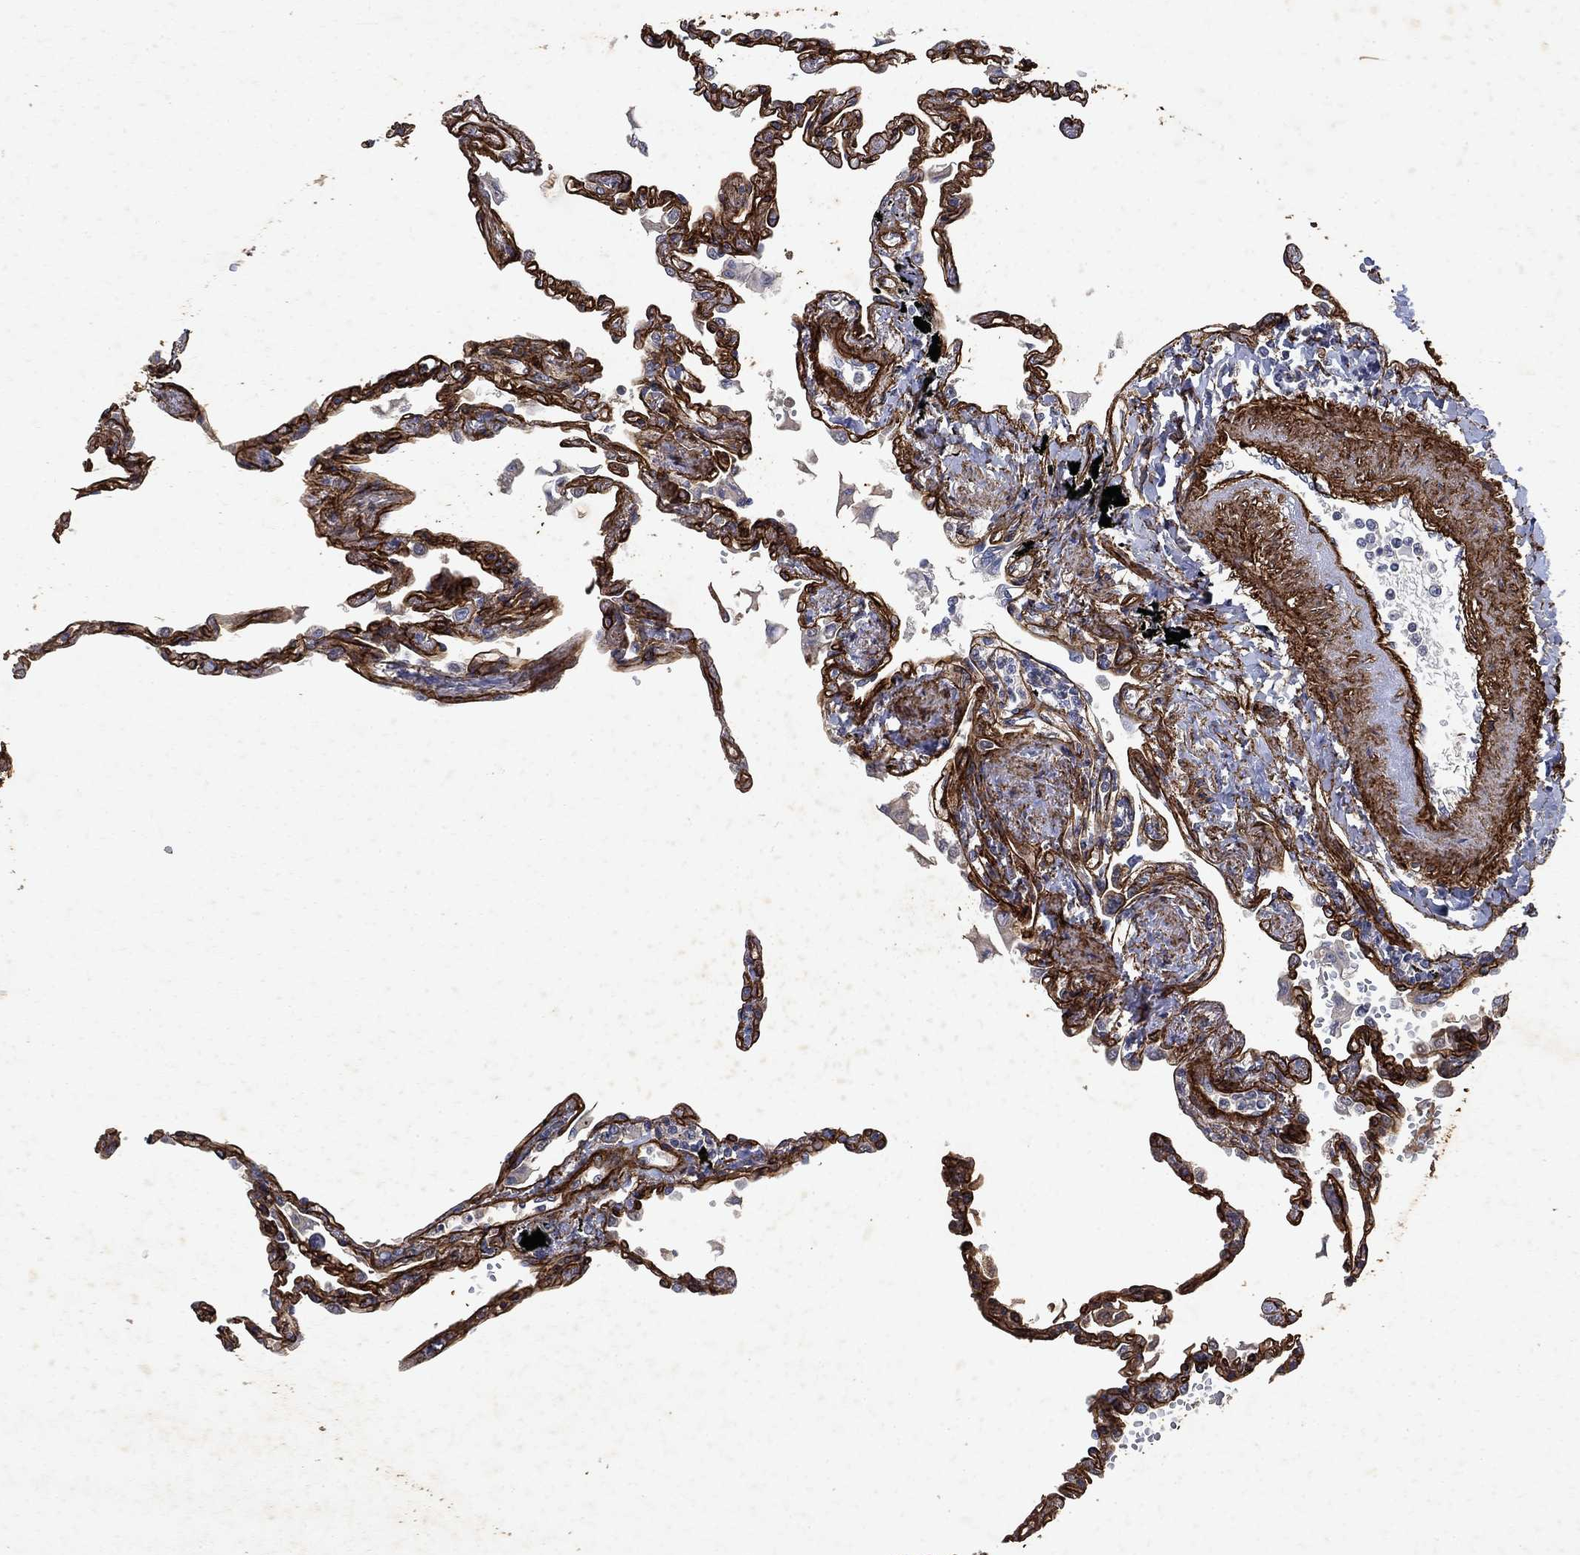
{"staining": {"intensity": "negative", "quantity": "none", "location": "none"}, "tissue": "lung", "cell_type": "Alveolar cells", "image_type": "normal", "snomed": [{"axis": "morphology", "description": "Normal tissue, NOS"}, {"axis": "topography", "description": "Lung"}], "caption": "Alveolar cells show no significant protein positivity in normal lung.", "gene": "COL4A2", "patient": {"sex": "male", "age": 78}}